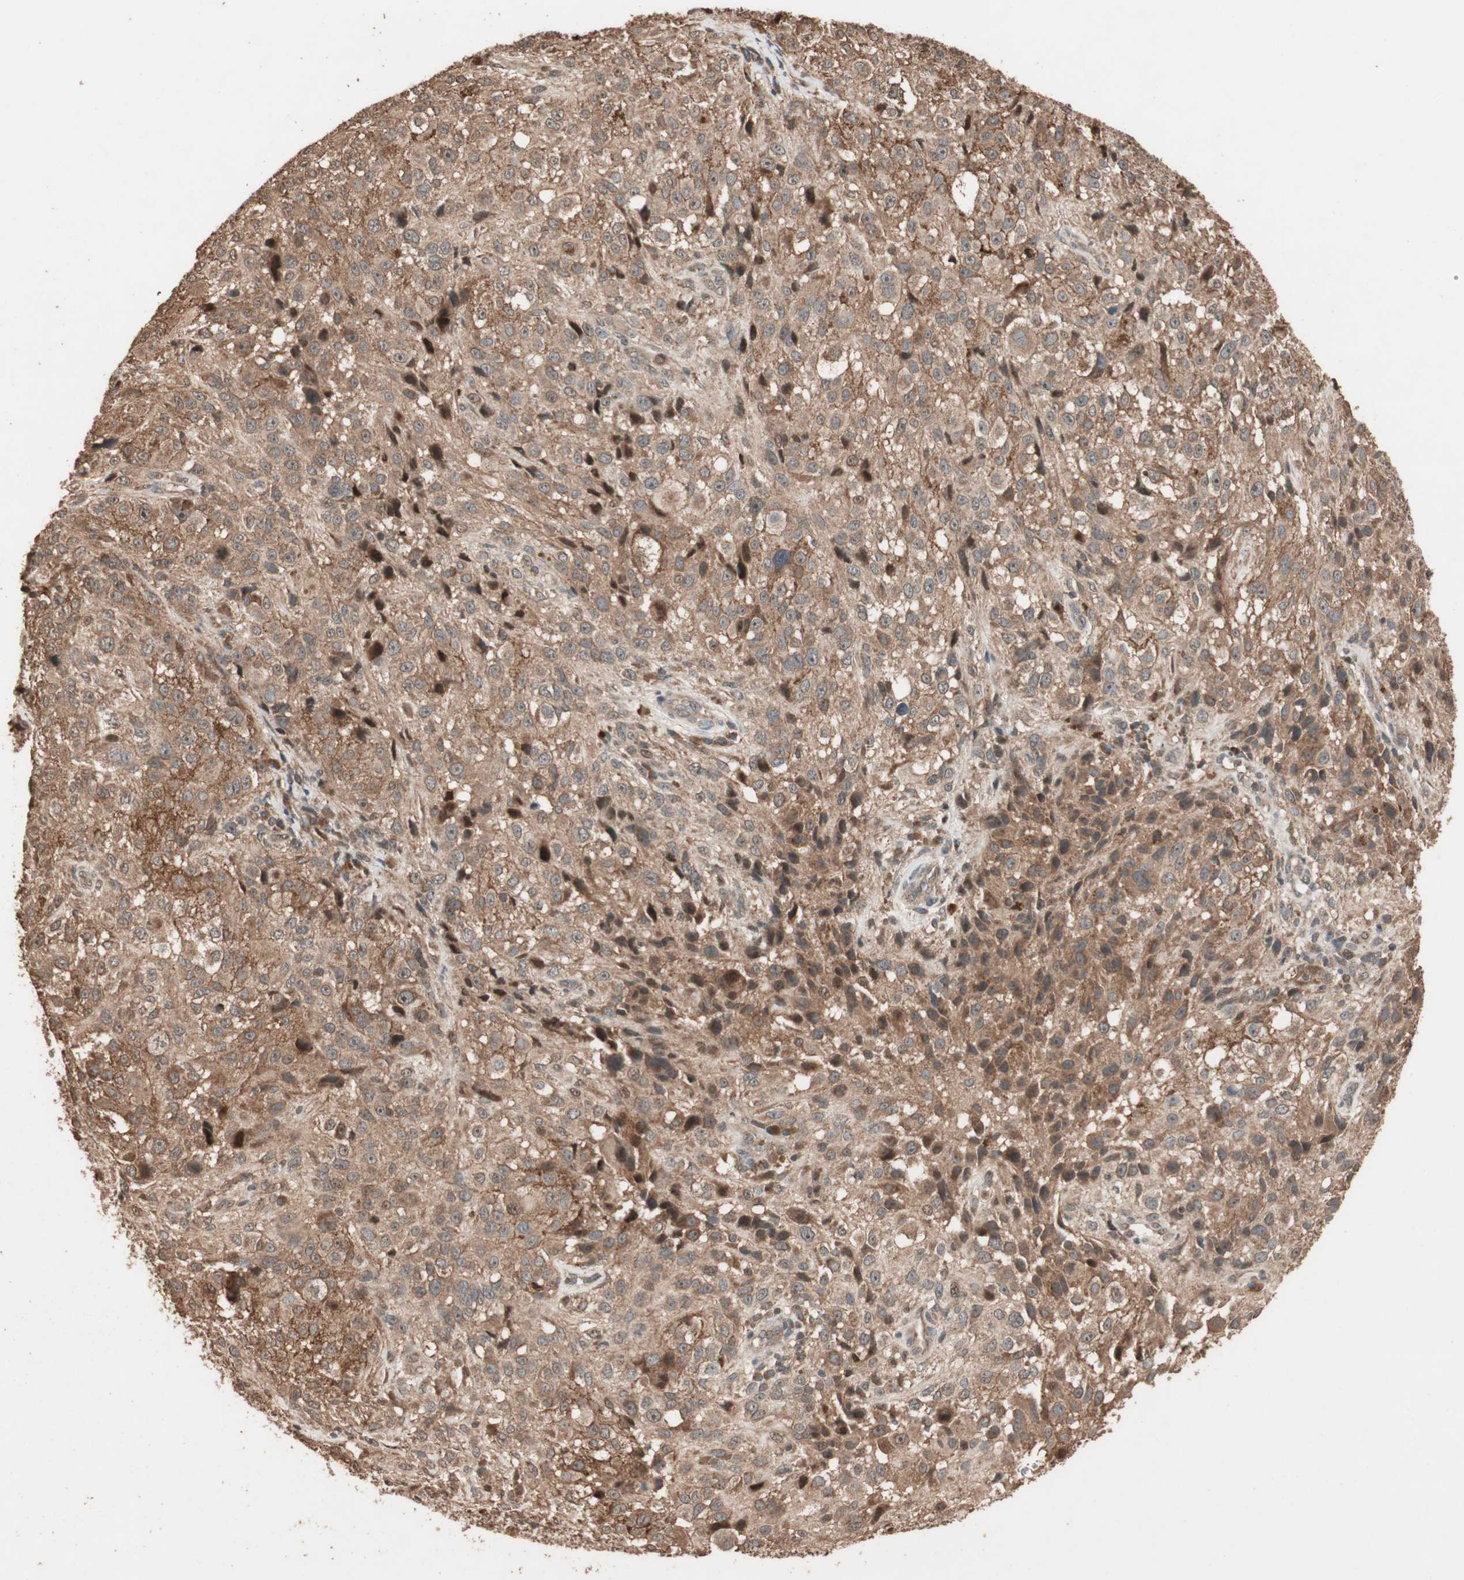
{"staining": {"intensity": "moderate", "quantity": ">75%", "location": "cytoplasmic/membranous"}, "tissue": "melanoma", "cell_type": "Tumor cells", "image_type": "cancer", "snomed": [{"axis": "morphology", "description": "Necrosis, NOS"}, {"axis": "morphology", "description": "Malignant melanoma, NOS"}, {"axis": "topography", "description": "Skin"}], "caption": "Protein staining by immunohistochemistry (IHC) displays moderate cytoplasmic/membranous positivity in approximately >75% of tumor cells in melanoma.", "gene": "USP20", "patient": {"sex": "female", "age": 87}}